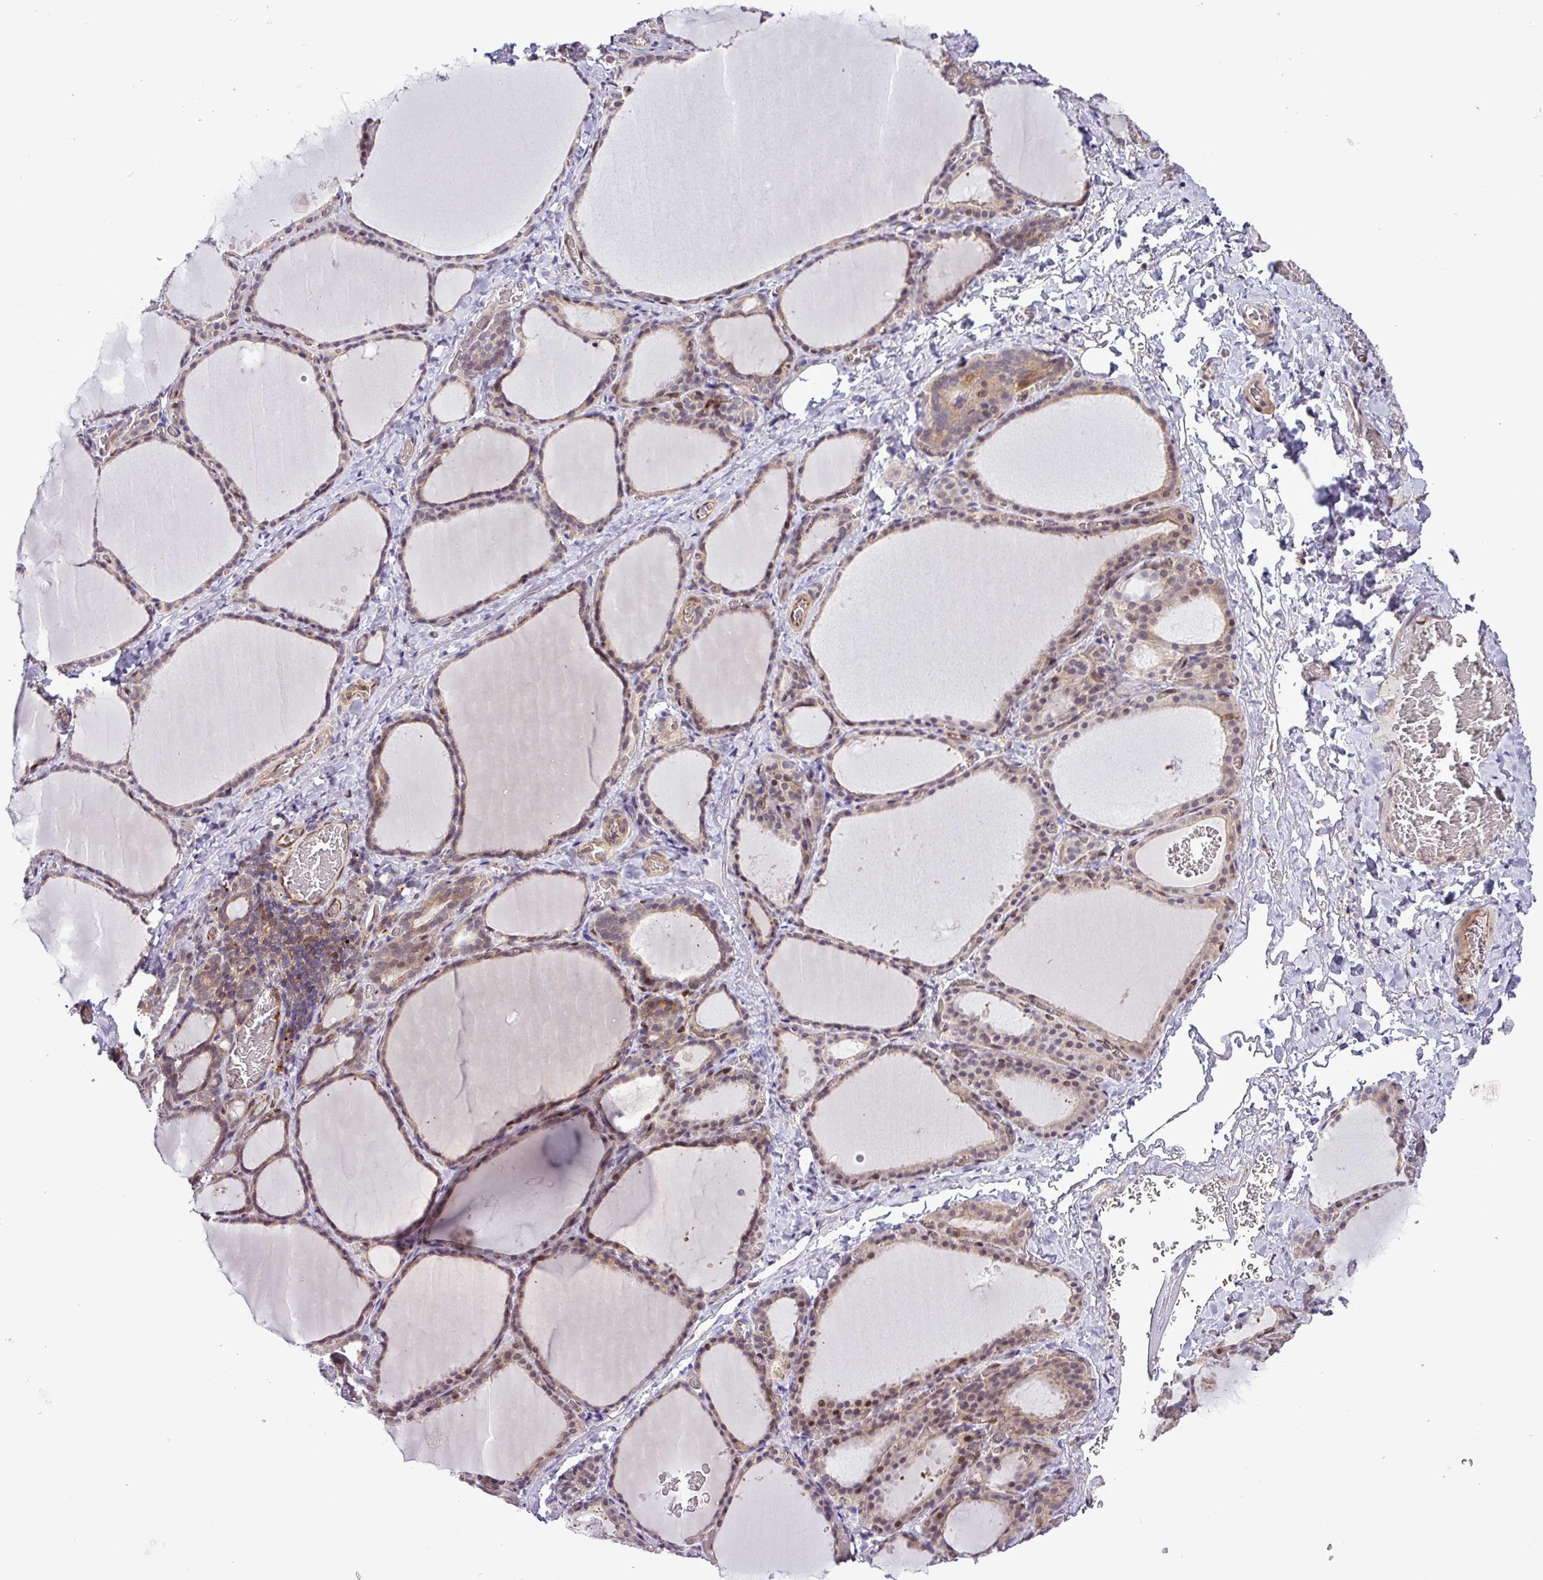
{"staining": {"intensity": "weak", "quantity": ">75%", "location": "cytoplasmic/membranous"}, "tissue": "thyroid gland", "cell_type": "Glandular cells", "image_type": "normal", "snomed": [{"axis": "morphology", "description": "Normal tissue, NOS"}, {"axis": "topography", "description": "Thyroid gland"}], "caption": "Approximately >75% of glandular cells in unremarkable human thyroid gland exhibit weak cytoplasmic/membranous protein positivity as visualized by brown immunohistochemical staining.", "gene": "CARHSP1", "patient": {"sex": "female", "age": 39}}